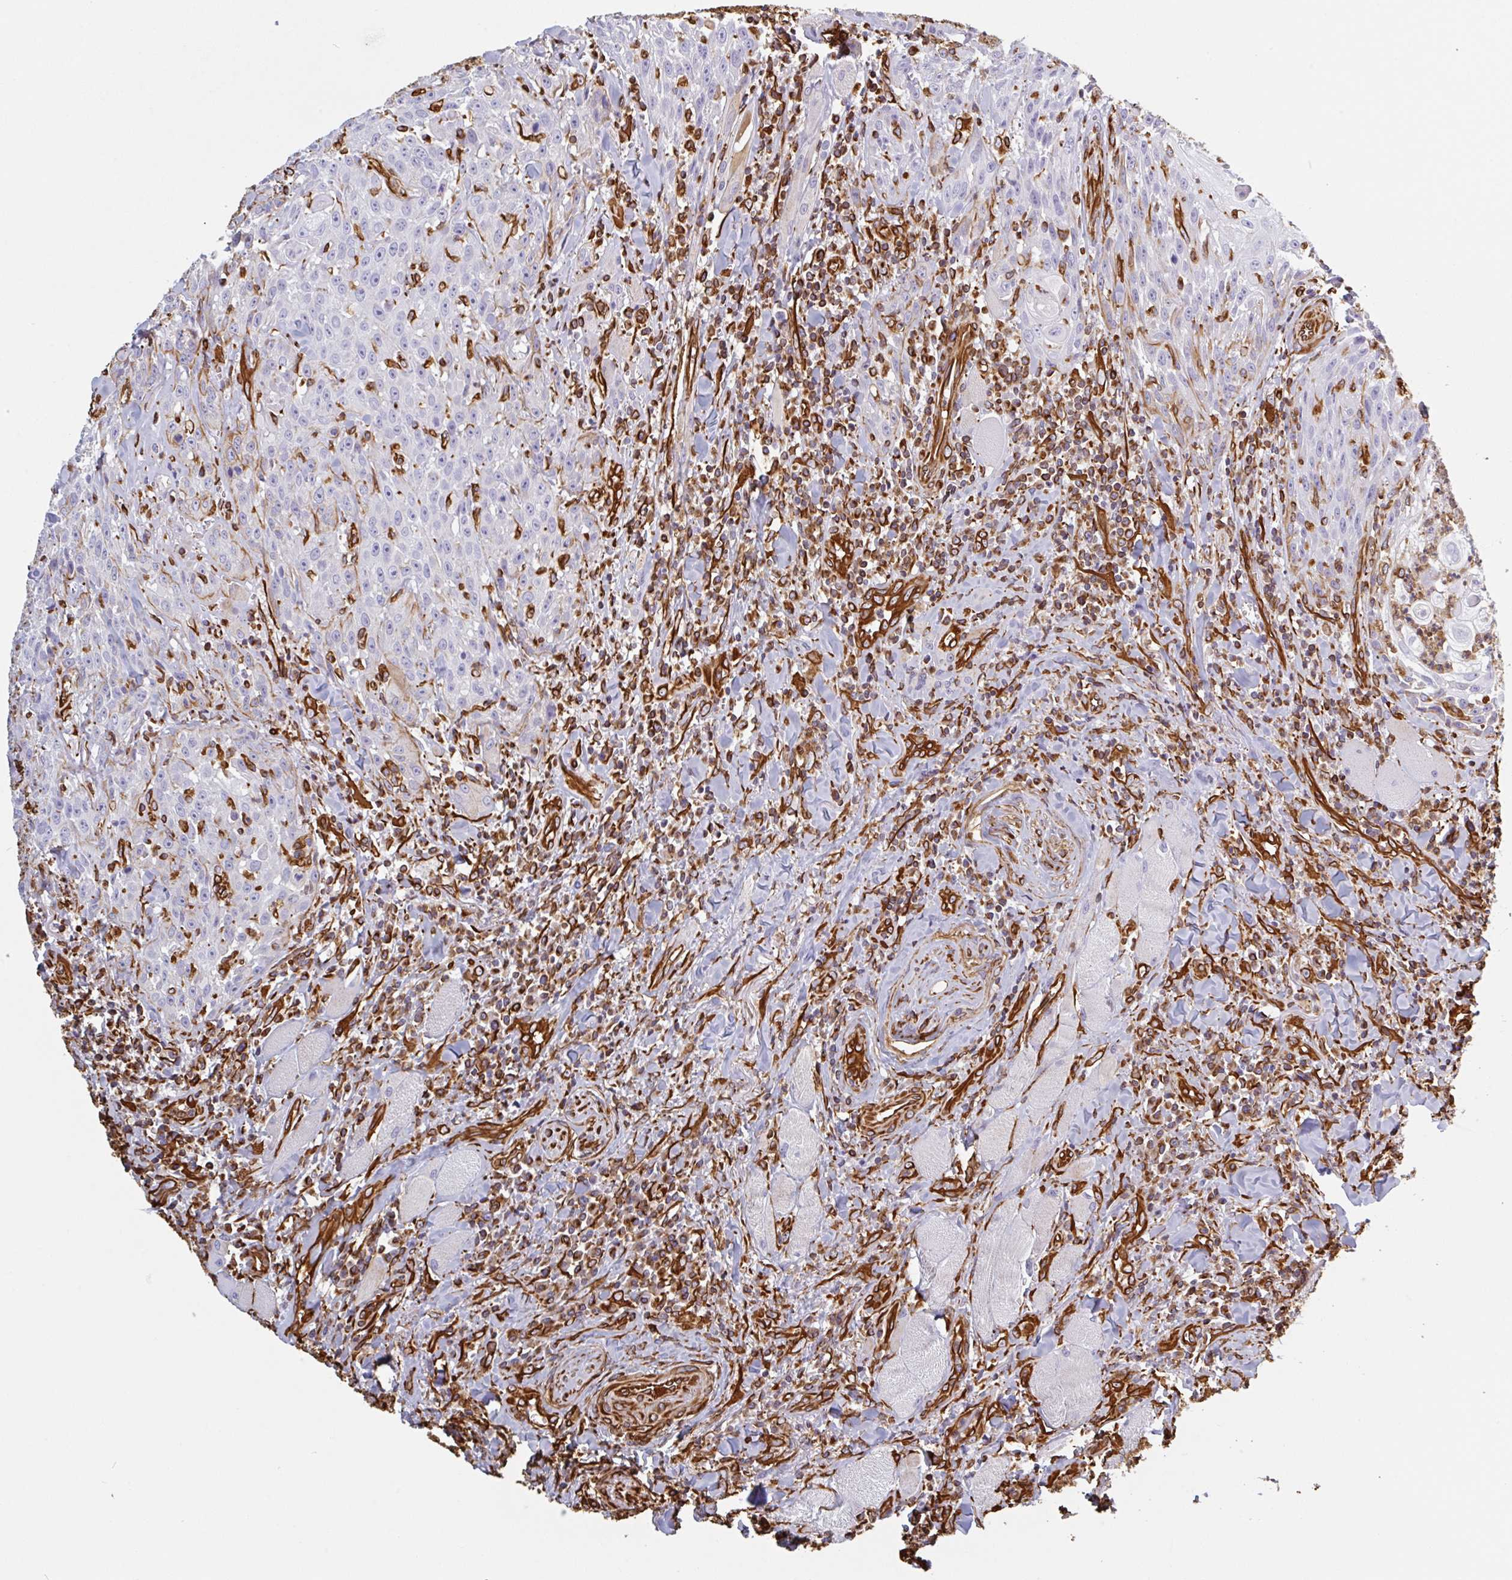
{"staining": {"intensity": "negative", "quantity": "none", "location": "none"}, "tissue": "head and neck cancer", "cell_type": "Tumor cells", "image_type": "cancer", "snomed": [{"axis": "morphology", "description": "Normal tissue, NOS"}, {"axis": "morphology", "description": "Squamous cell carcinoma, NOS"}, {"axis": "topography", "description": "Oral tissue"}, {"axis": "topography", "description": "Head-Neck"}], "caption": "Protein analysis of head and neck cancer (squamous cell carcinoma) shows no significant expression in tumor cells.", "gene": "PPFIA1", "patient": {"sex": "female", "age": 70}}